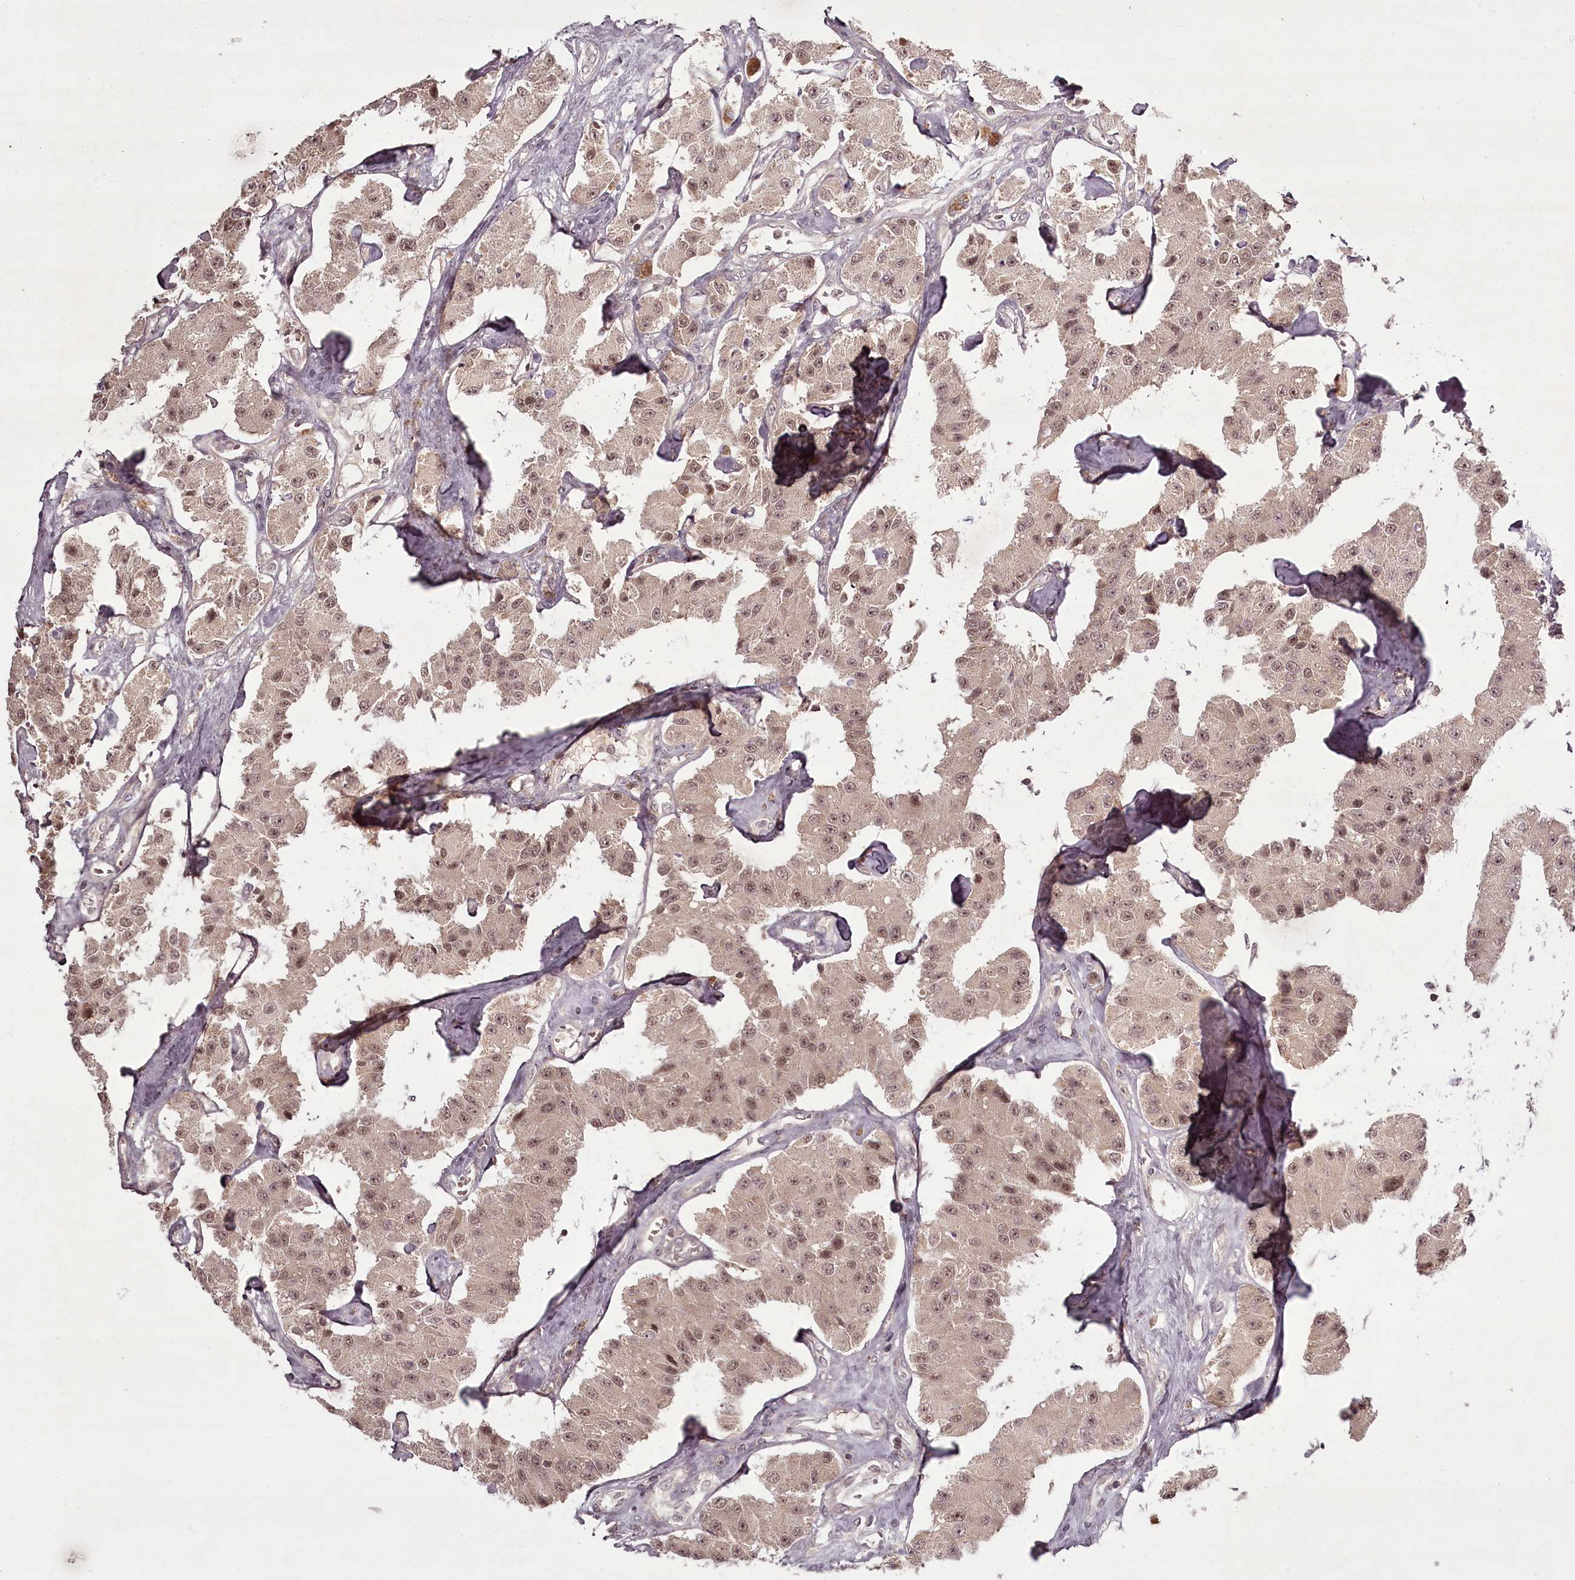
{"staining": {"intensity": "weak", "quantity": ">75%", "location": "cytoplasmic/membranous,nuclear"}, "tissue": "carcinoid", "cell_type": "Tumor cells", "image_type": "cancer", "snomed": [{"axis": "morphology", "description": "Carcinoid, malignant, NOS"}, {"axis": "topography", "description": "Pancreas"}], "caption": "Tumor cells display low levels of weak cytoplasmic/membranous and nuclear positivity in about >75% of cells in carcinoid.", "gene": "PCBP2", "patient": {"sex": "male", "age": 41}}